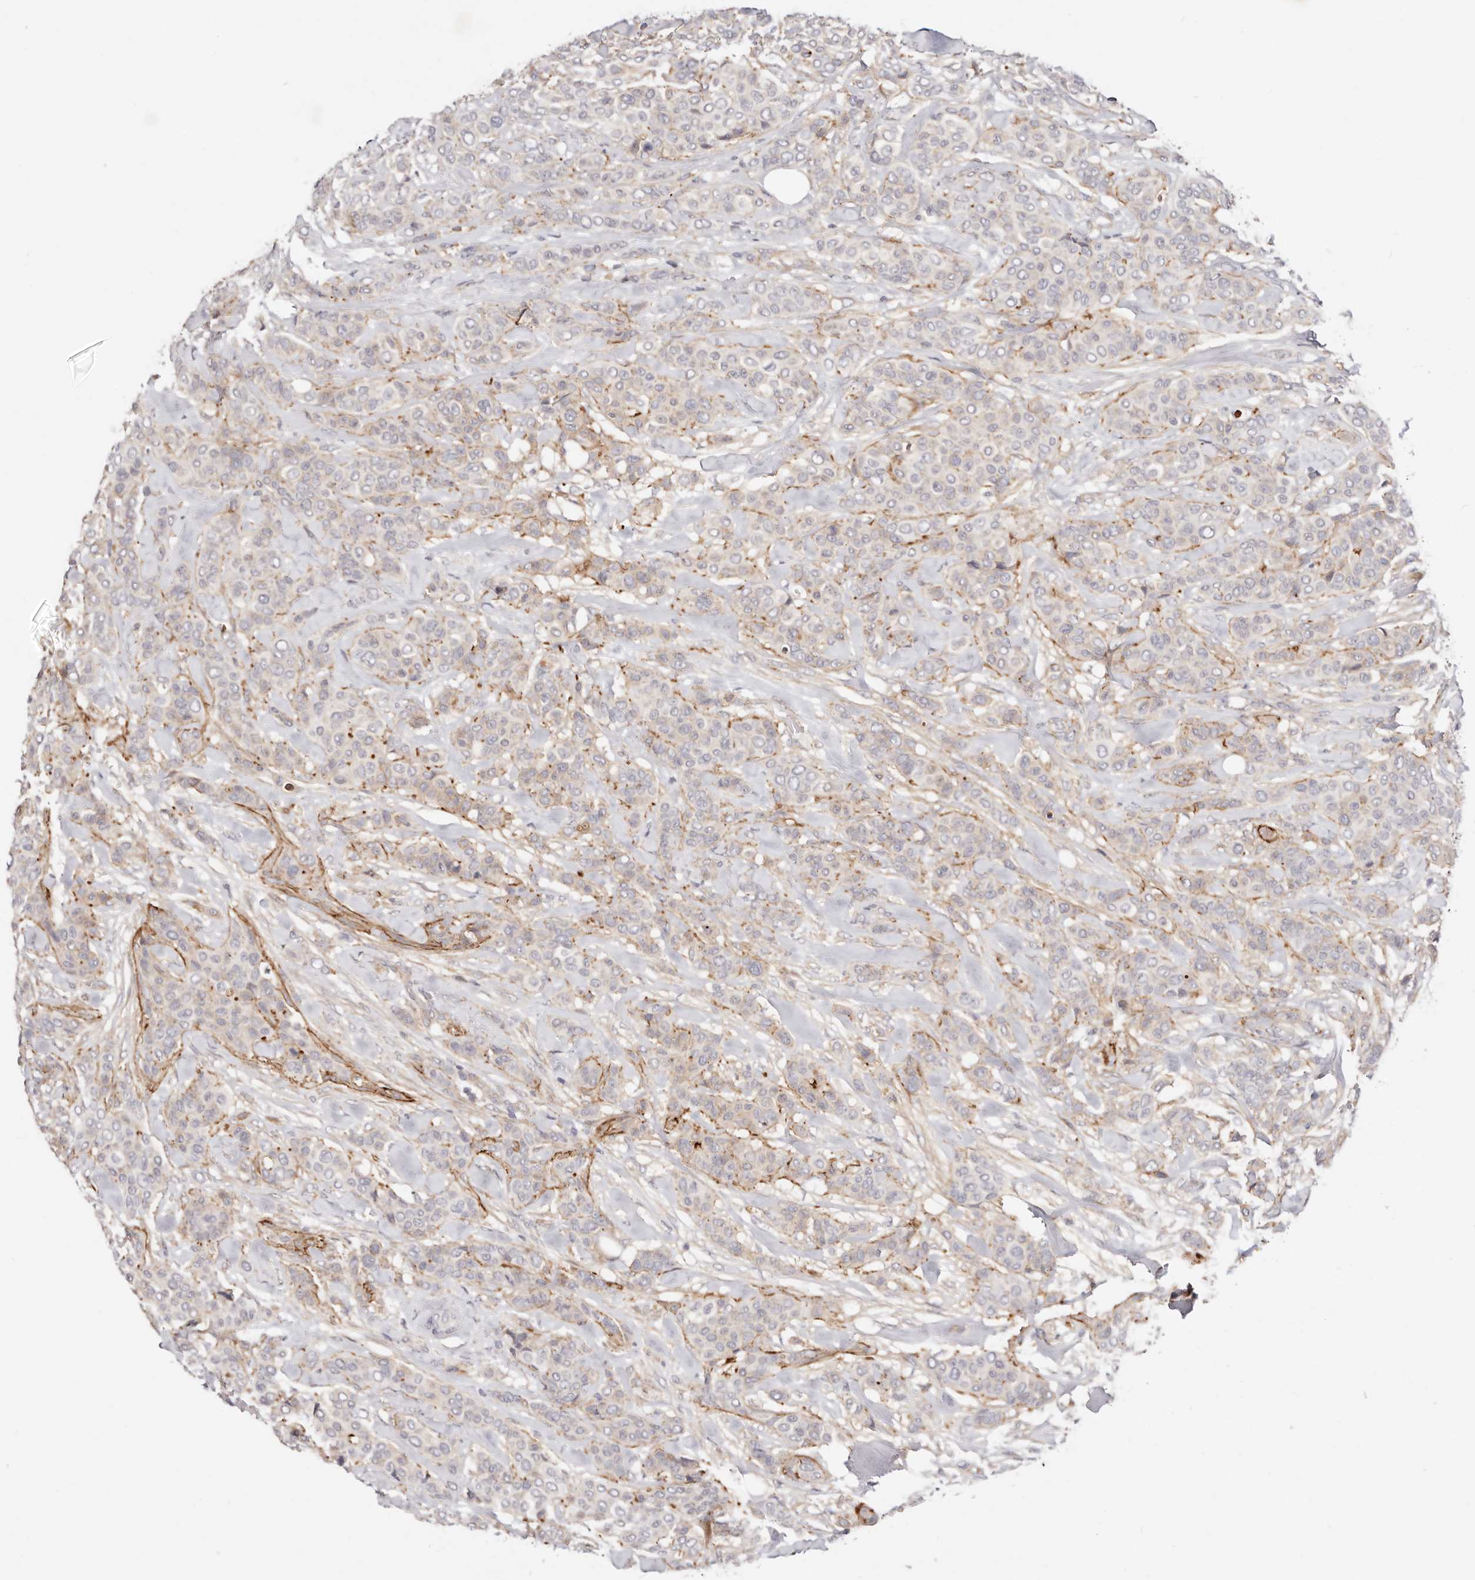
{"staining": {"intensity": "moderate", "quantity": "<25%", "location": "cytoplasmic/membranous"}, "tissue": "breast cancer", "cell_type": "Tumor cells", "image_type": "cancer", "snomed": [{"axis": "morphology", "description": "Lobular carcinoma"}, {"axis": "topography", "description": "Breast"}], "caption": "Tumor cells display moderate cytoplasmic/membranous expression in about <25% of cells in breast cancer (lobular carcinoma).", "gene": "SLC35B2", "patient": {"sex": "female", "age": 51}}